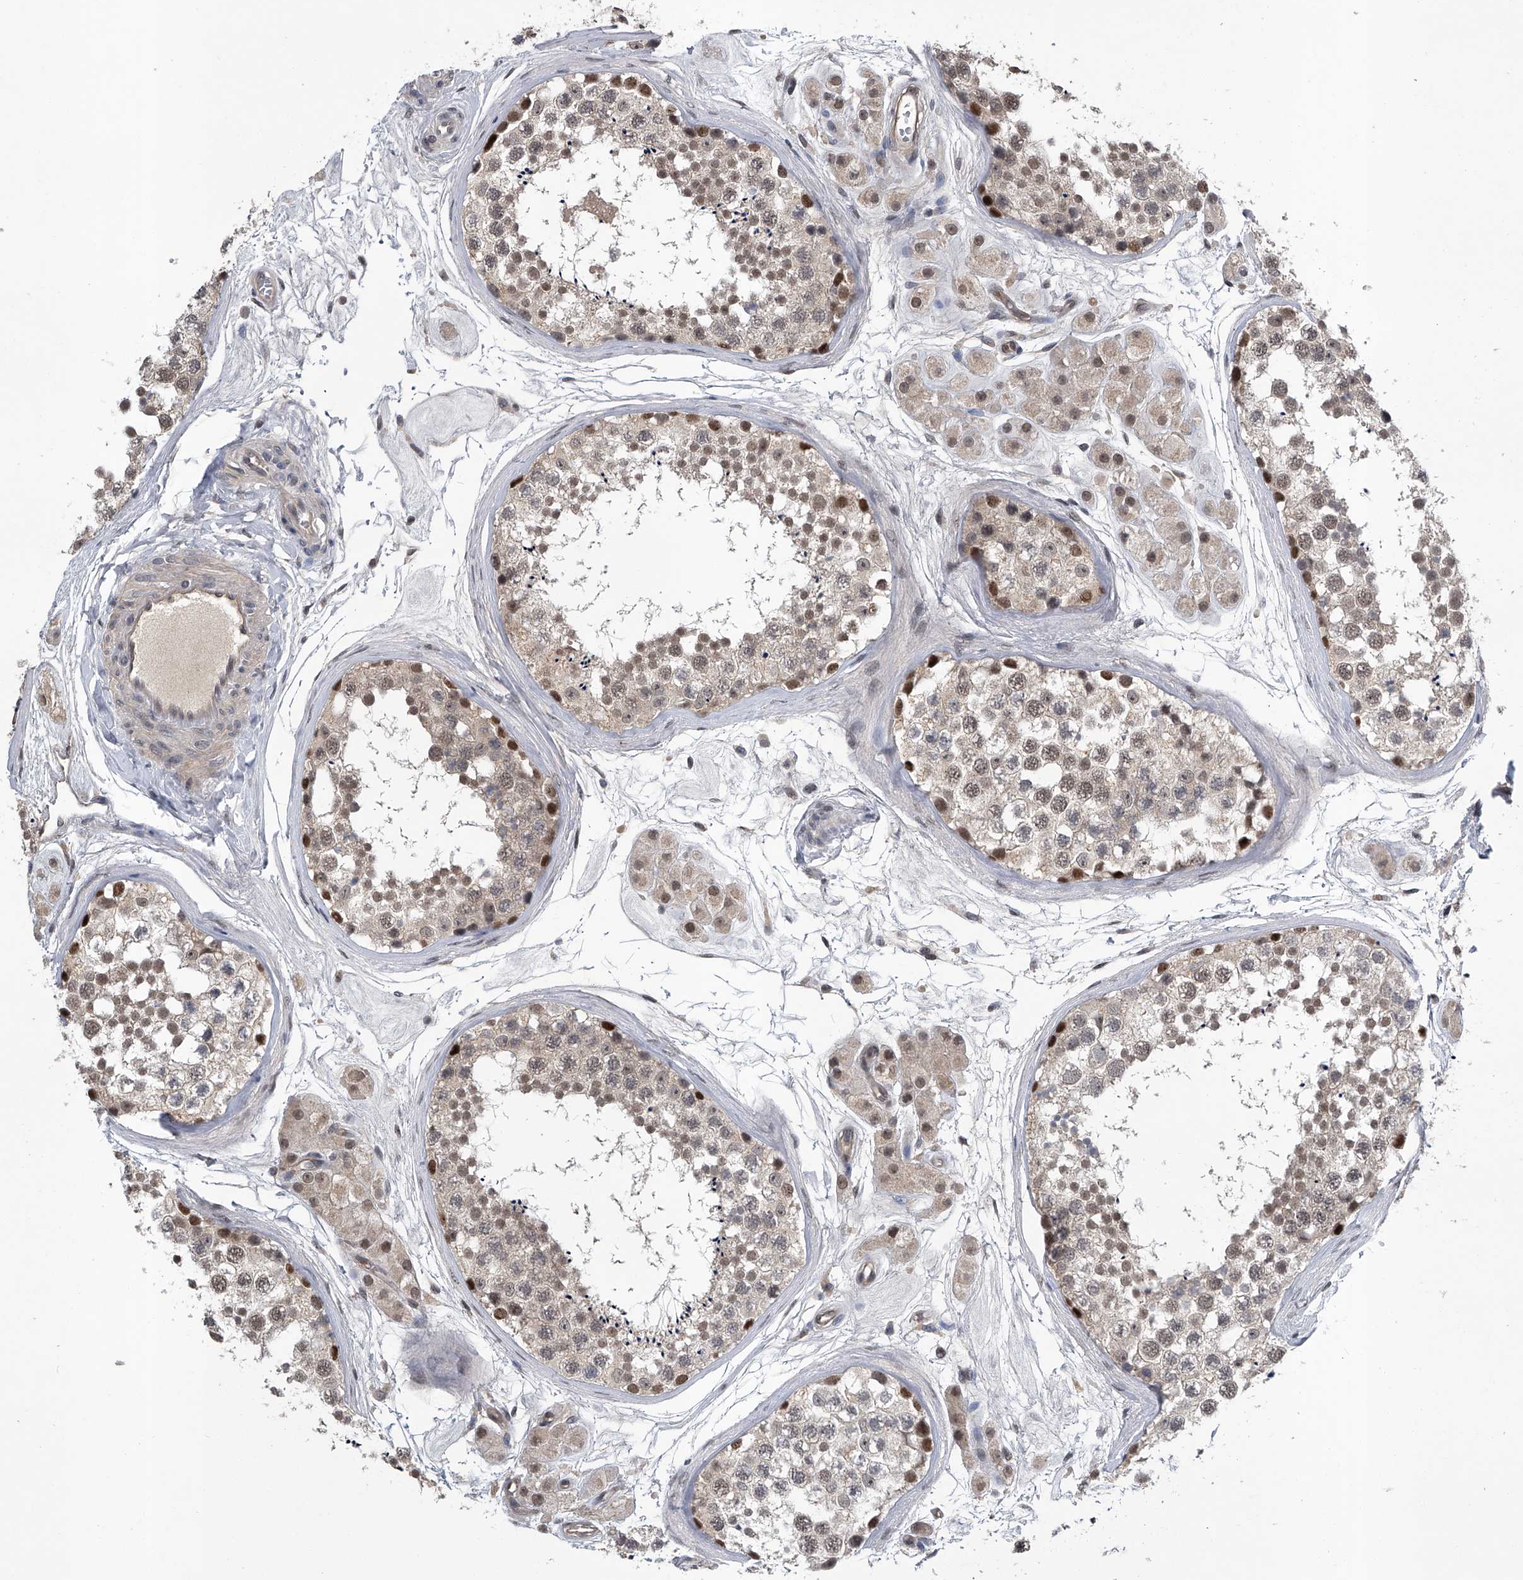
{"staining": {"intensity": "strong", "quantity": "<25%", "location": "nuclear"}, "tissue": "testis", "cell_type": "Cells in seminiferous ducts", "image_type": "normal", "snomed": [{"axis": "morphology", "description": "Normal tissue, NOS"}, {"axis": "topography", "description": "Testis"}], "caption": "This micrograph reveals immunohistochemistry (IHC) staining of normal human testis, with medium strong nuclear positivity in about <25% of cells in seminiferous ducts.", "gene": "SLC12A8", "patient": {"sex": "male", "age": 56}}